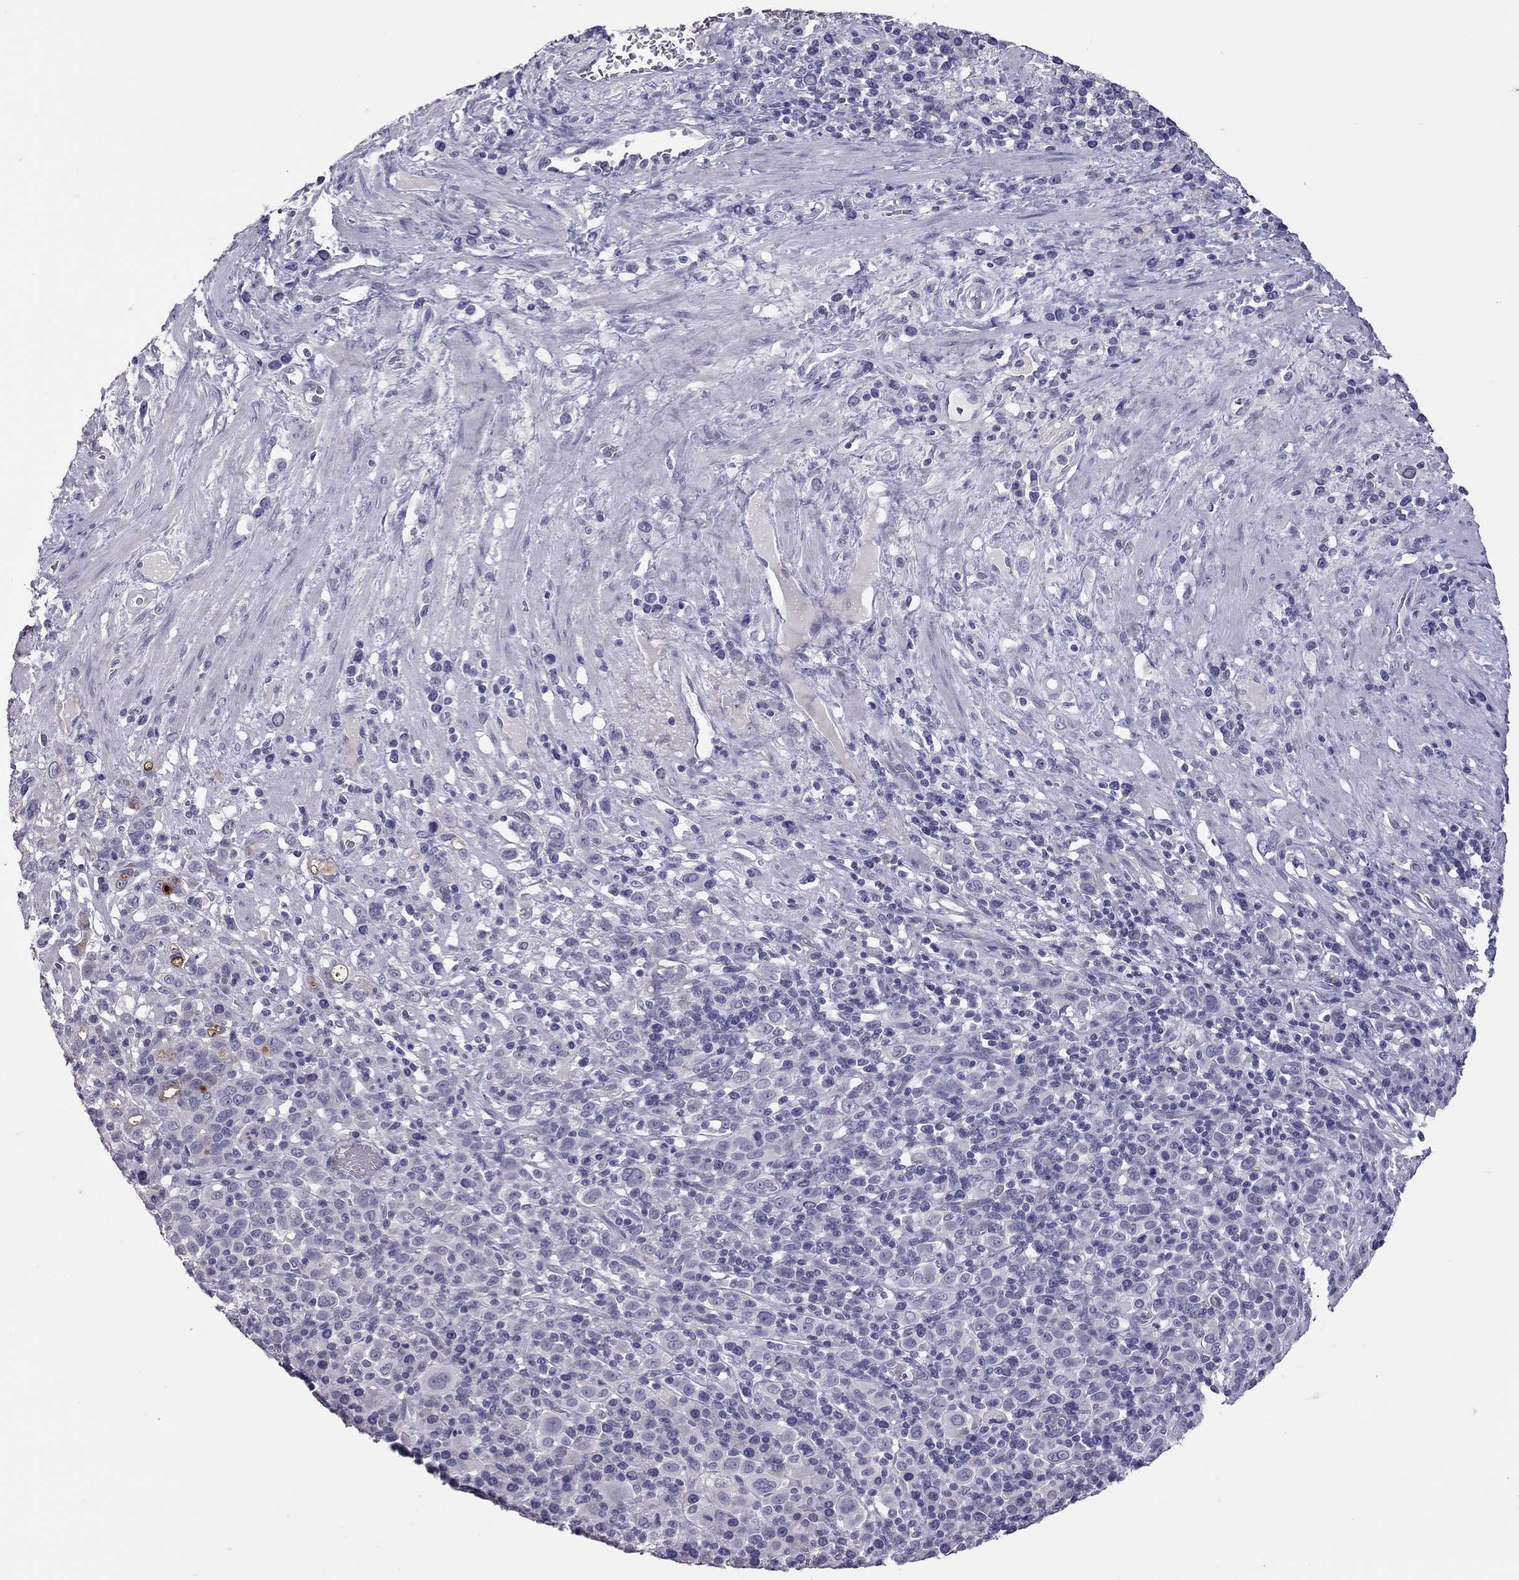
{"staining": {"intensity": "negative", "quantity": "none", "location": "none"}, "tissue": "stomach cancer", "cell_type": "Tumor cells", "image_type": "cancer", "snomed": [{"axis": "morphology", "description": "Adenocarcinoma, NOS"}, {"axis": "topography", "description": "Stomach, upper"}], "caption": "An image of human stomach cancer is negative for staining in tumor cells. The staining is performed using DAB brown chromogen with nuclei counter-stained in using hematoxylin.", "gene": "MUC16", "patient": {"sex": "male", "age": 75}}